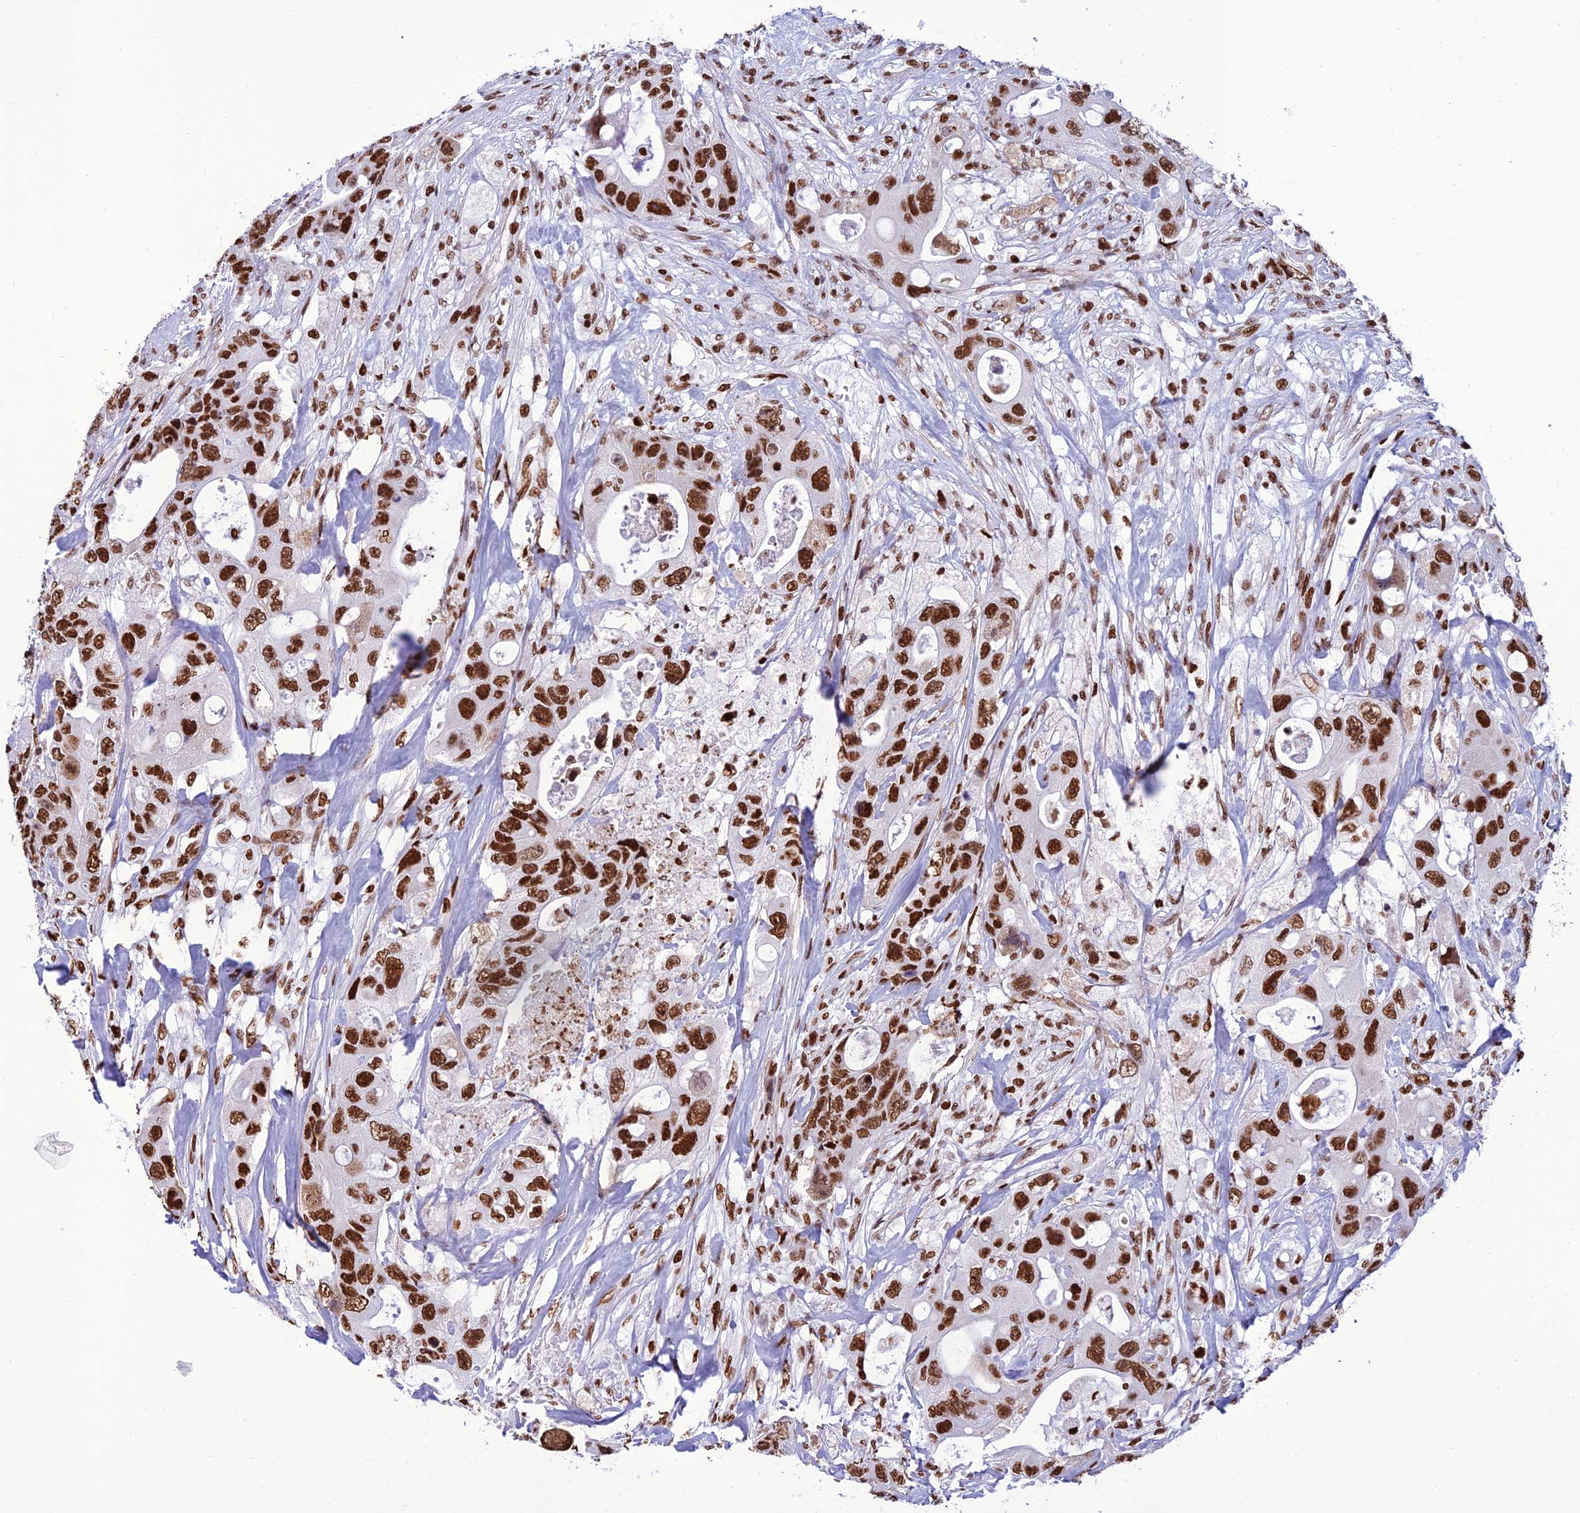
{"staining": {"intensity": "strong", "quantity": ">75%", "location": "nuclear"}, "tissue": "colorectal cancer", "cell_type": "Tumor cells", "image_type": "cancer", "snomed": [{"axis": "morphology", "description": "Adenocarcinoma, NOS"}, {"axis": "topography", "description": "Colon"}], "caption": "Tumor cells exhibit high levels of strong nuclear staining in about >75% of cells in colorectal cancer. (Stains: DAB in brown, nuclei in blue, Microscopy: brightfield microscopy at high magnification).", "gene": "INO80E", "patient": {"sex": "female", "age": 46}}